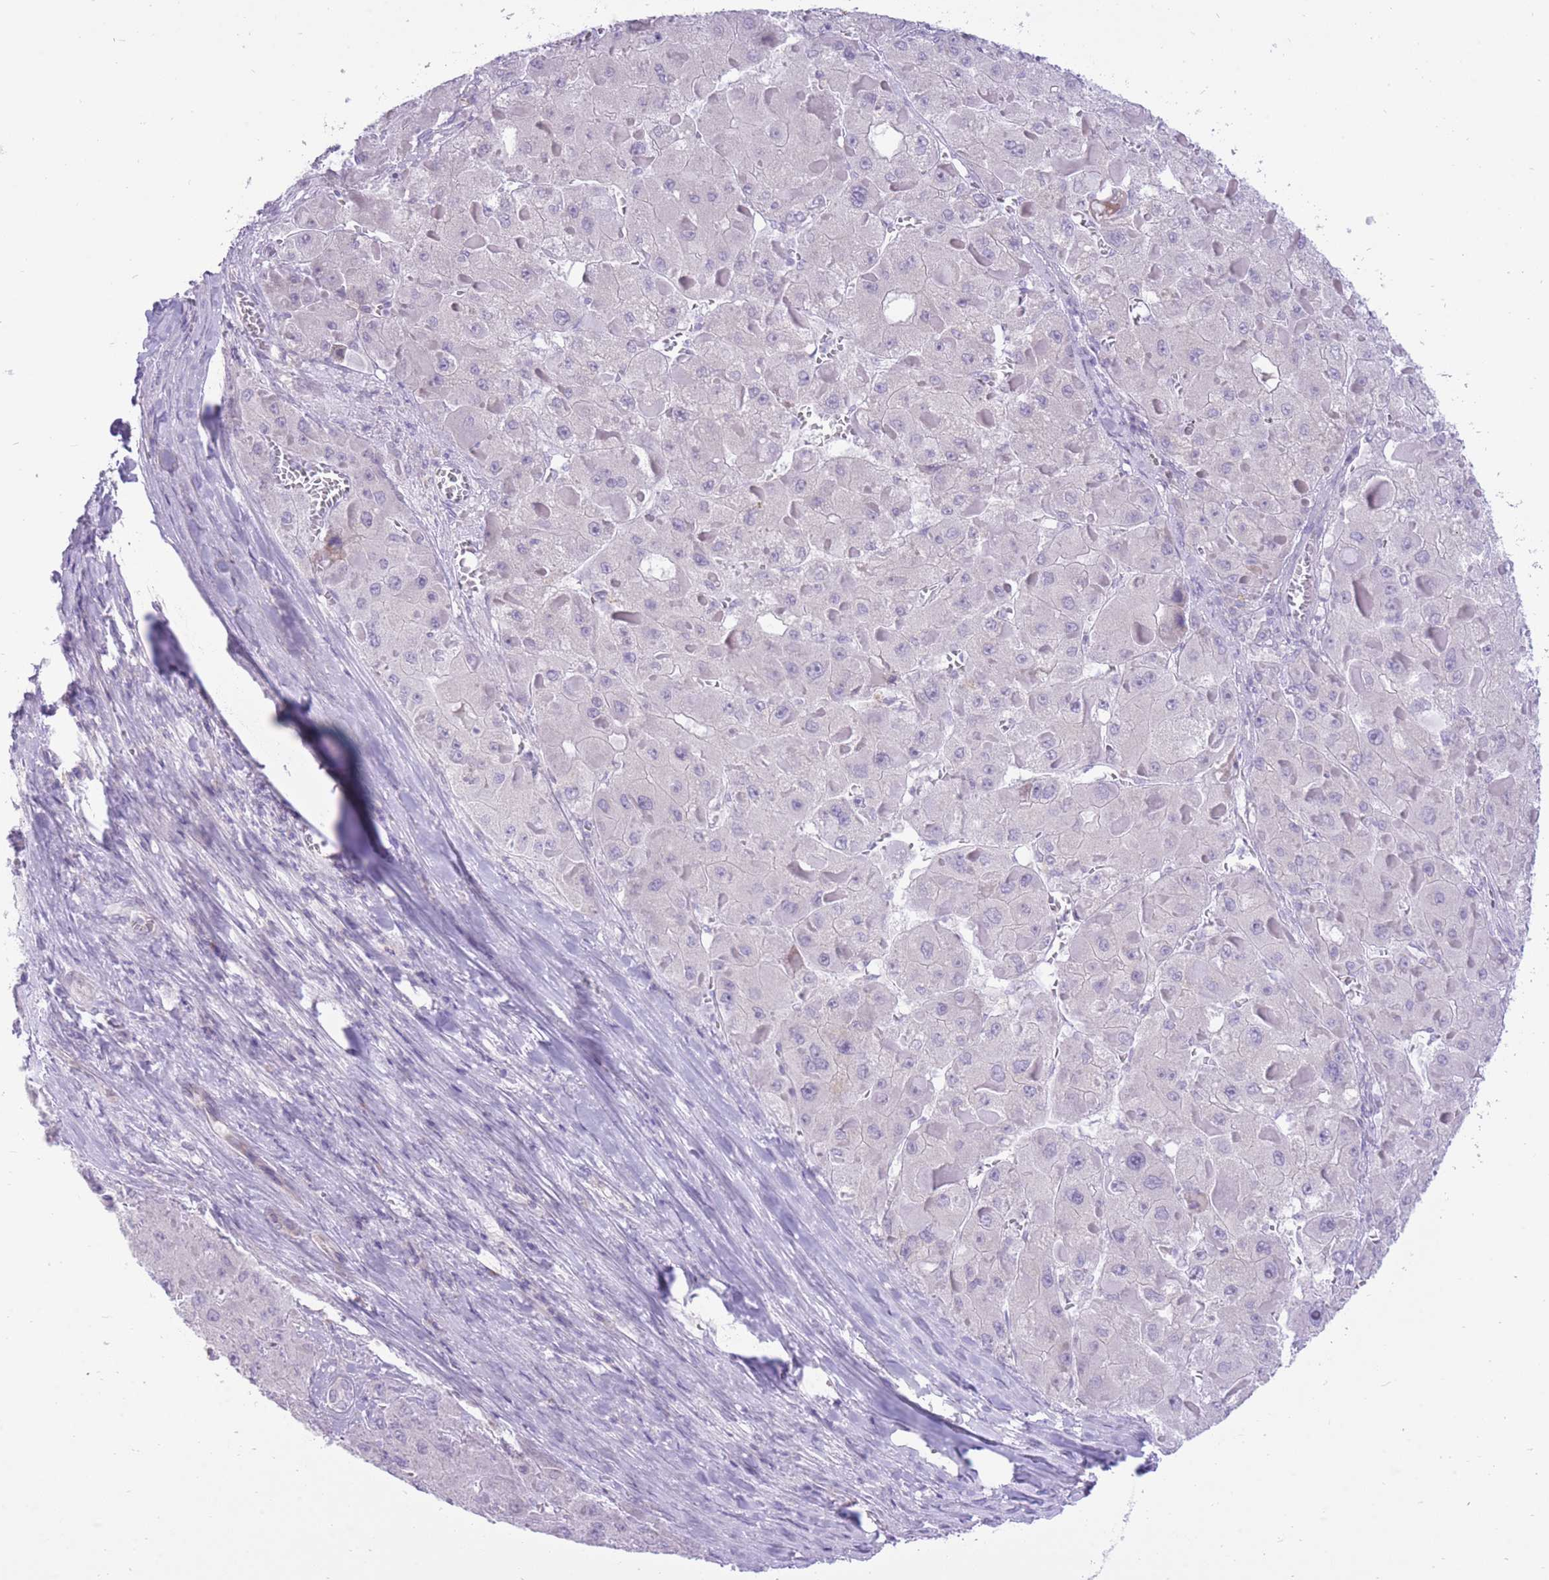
{"staining": {"intensity": "negative", "quantity": "none", "location": "none"}, "tissue": "liver cancer", "cell_type": "Tumor cells", "image_type": "cancer", "snomed": [{"axis": "morphology", "description": "Carcinoma, Hepatocellular, NOS"}, {"axis": "topography", "description": "Liver"}], "caption": "There is no significant expression in tumor cells of liver cancer.", "gene": "DENND2D", "patient": {"sex": "female", "age": 73}}